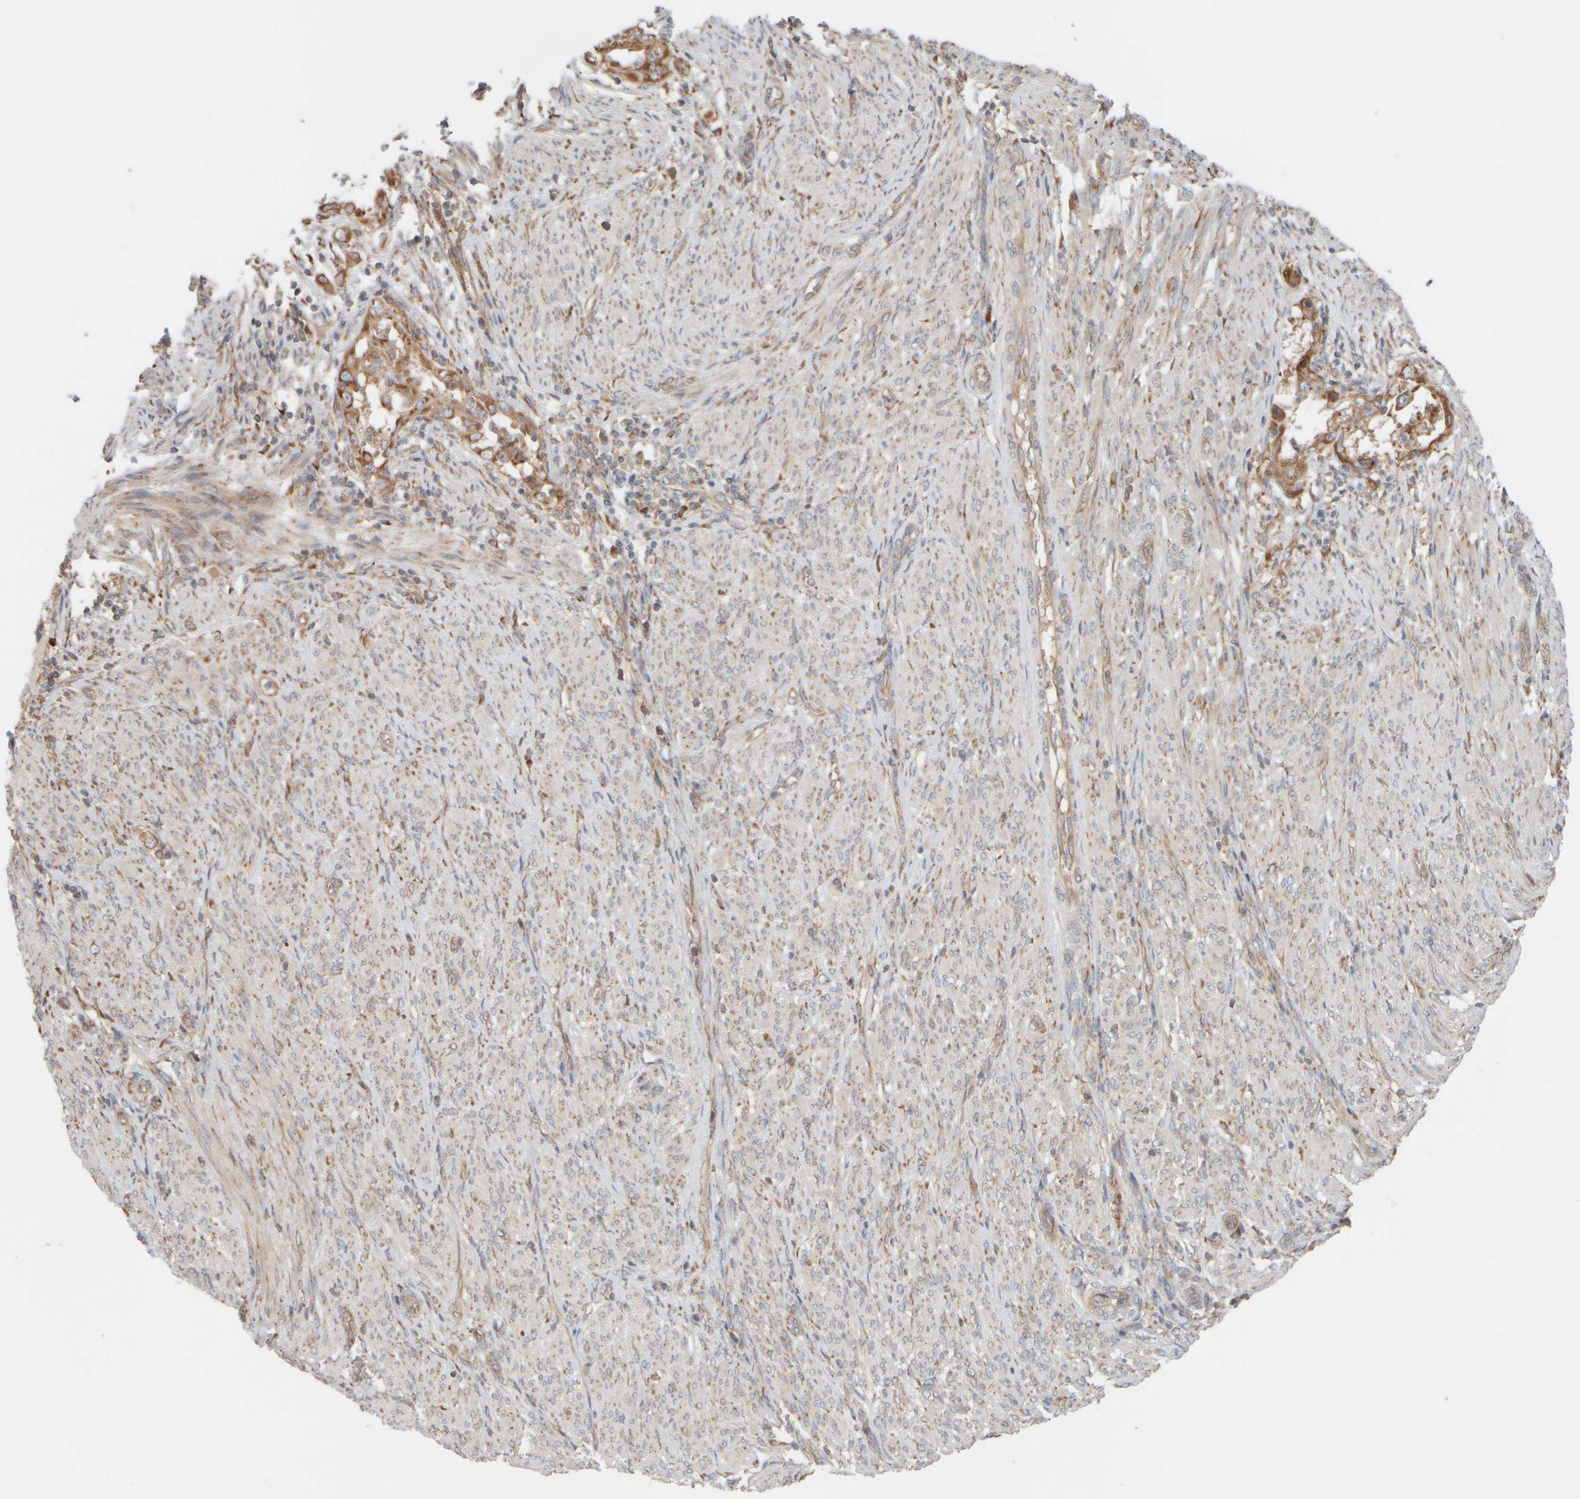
{"staining": {"intensity": "moderate", "quantity": ">75%", "location": "cytoplasmic/membranous"}, "tissue": "endometrial cancer", "cell_type": "Tumor cells", "image_type": "cancer", "snomed": [{"axis": "morphology", "description": "Adenocarcinoma, NOS"}, {"axis": "topography", "description": "Endometrium"}], "caption": "Immunohistochemical staining of human adenocarcinoma (endometrial) exhibits moderate cytoplasmic/membranous protein expression in approximately >75% of tumor cells. The staining is performed using DAB (3,3'-diaminobenzidine) brown chromogen to label protein expression. The nuclei are counter-stained blue using hematoxylin.", "gene": "EIF2B3", "patient": {"sex": "female", "age": 85}}